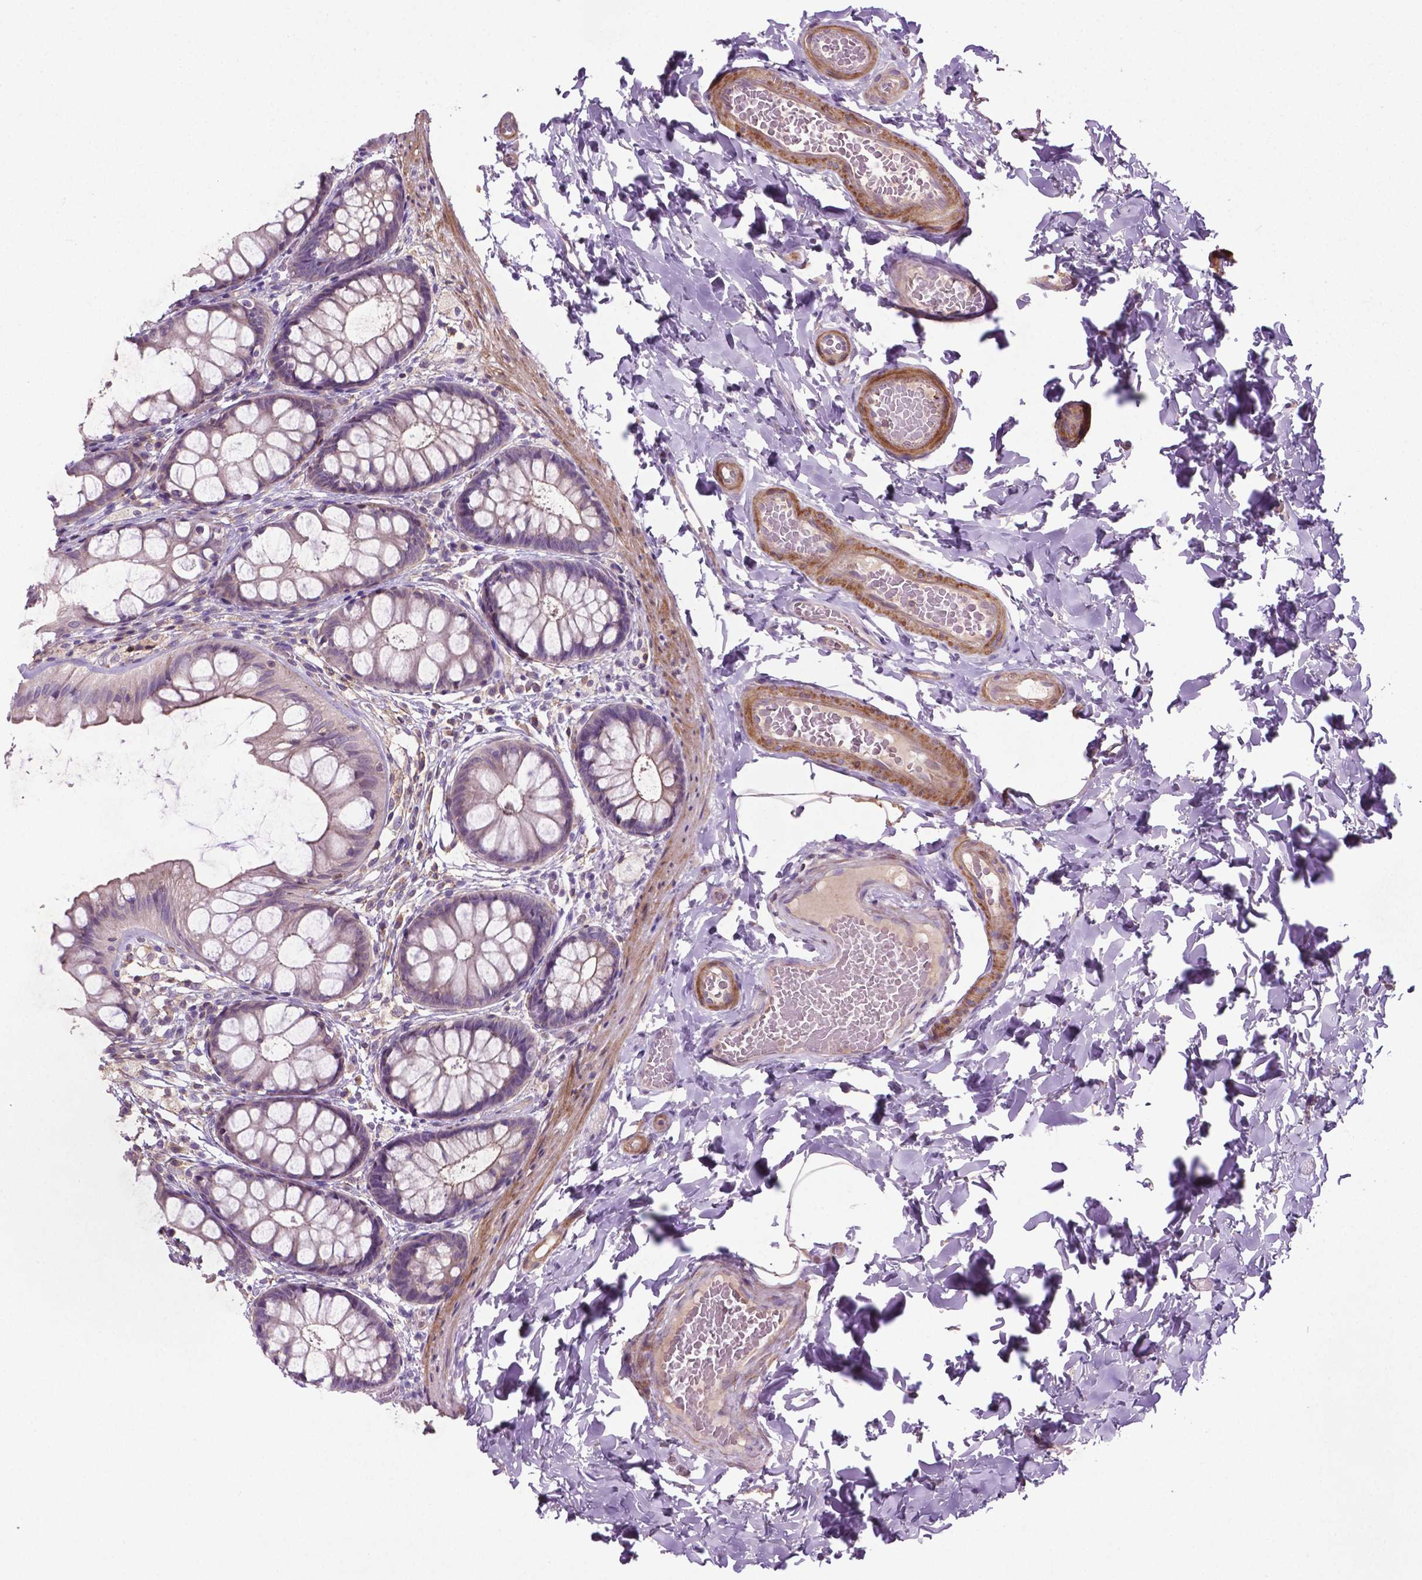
{"staining": {"intensity": "moderate", "quantity": "25%-75%", "location": "cytoplasmic/membranous"}, "tissue": "colon", "cell_type": "Endothelial cells", "image_type": "normal", "snomed": [{"axis": "morphology", "description": "Normal tissue, NOS"}, {"axis": "topography", "description": "Colon"}], "caption": "An image of colon stained for a protein exhibits moderate cytoplasmic/membranous brown staining in endothelial cells.", "gene": "BMP4", "patient": {"sex": "male", "age": 47}}